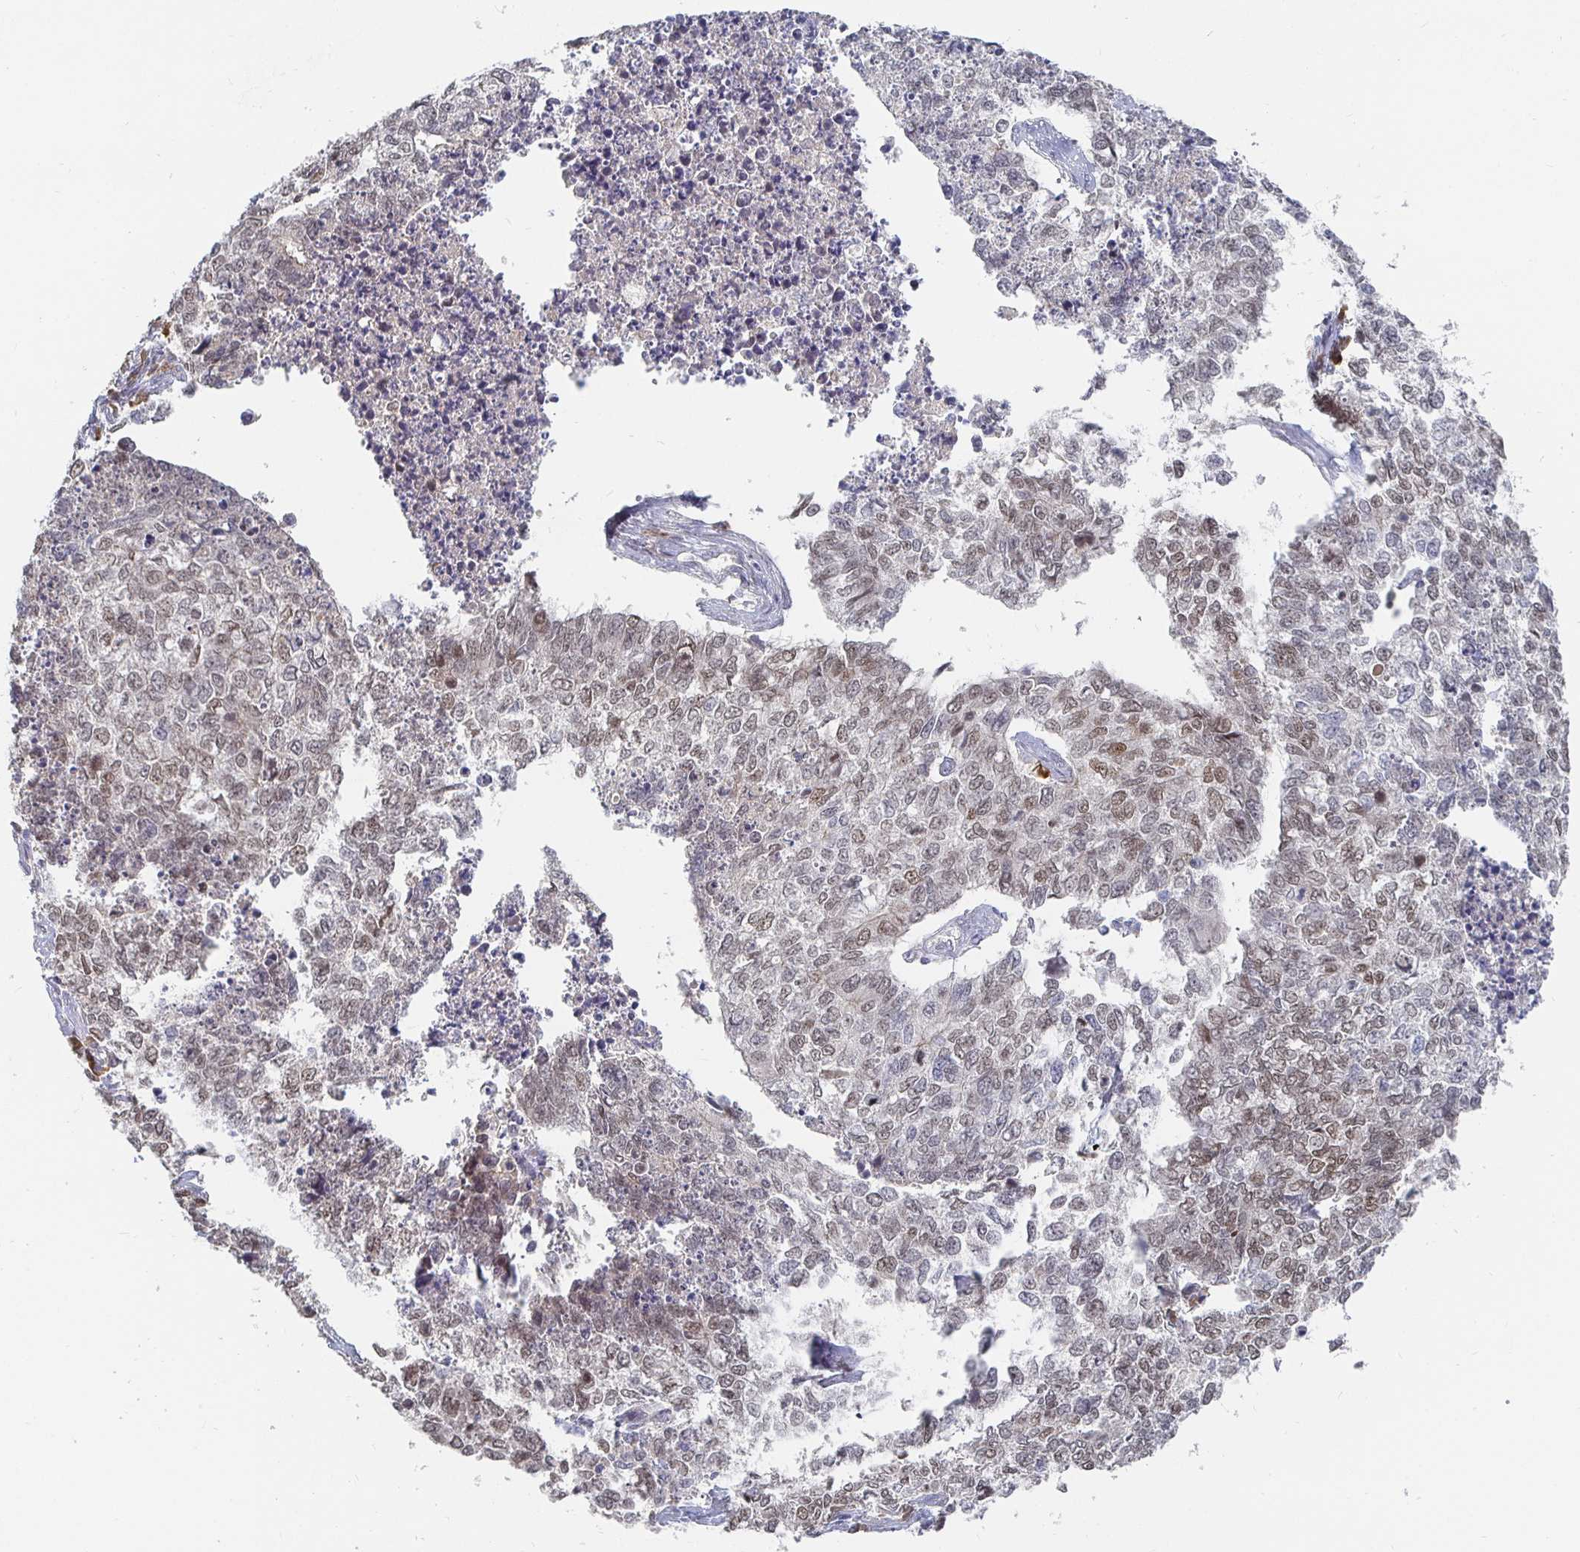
{"staining": {"intensity": "weak", "quantity": "25%-75%", "location": "nuclear"}, "tissue": "cervical cancer", "cell_type": "Tumor cells", "image_type": "cancer", "snomed": [{"axis": "morphology", "description": "Adenocarcinoma, NOS"}, {"axis": "topography", "description": "Cervix"}], "caption": "Adenocarcinoma (cervical) stained with IHC exhibits weak nuclear positivity in about 25%-75% of tumor cells. Nuclei are stained in blue.", "gene": "MEIS1", "patient": {"sex": "female", "age": 63}}